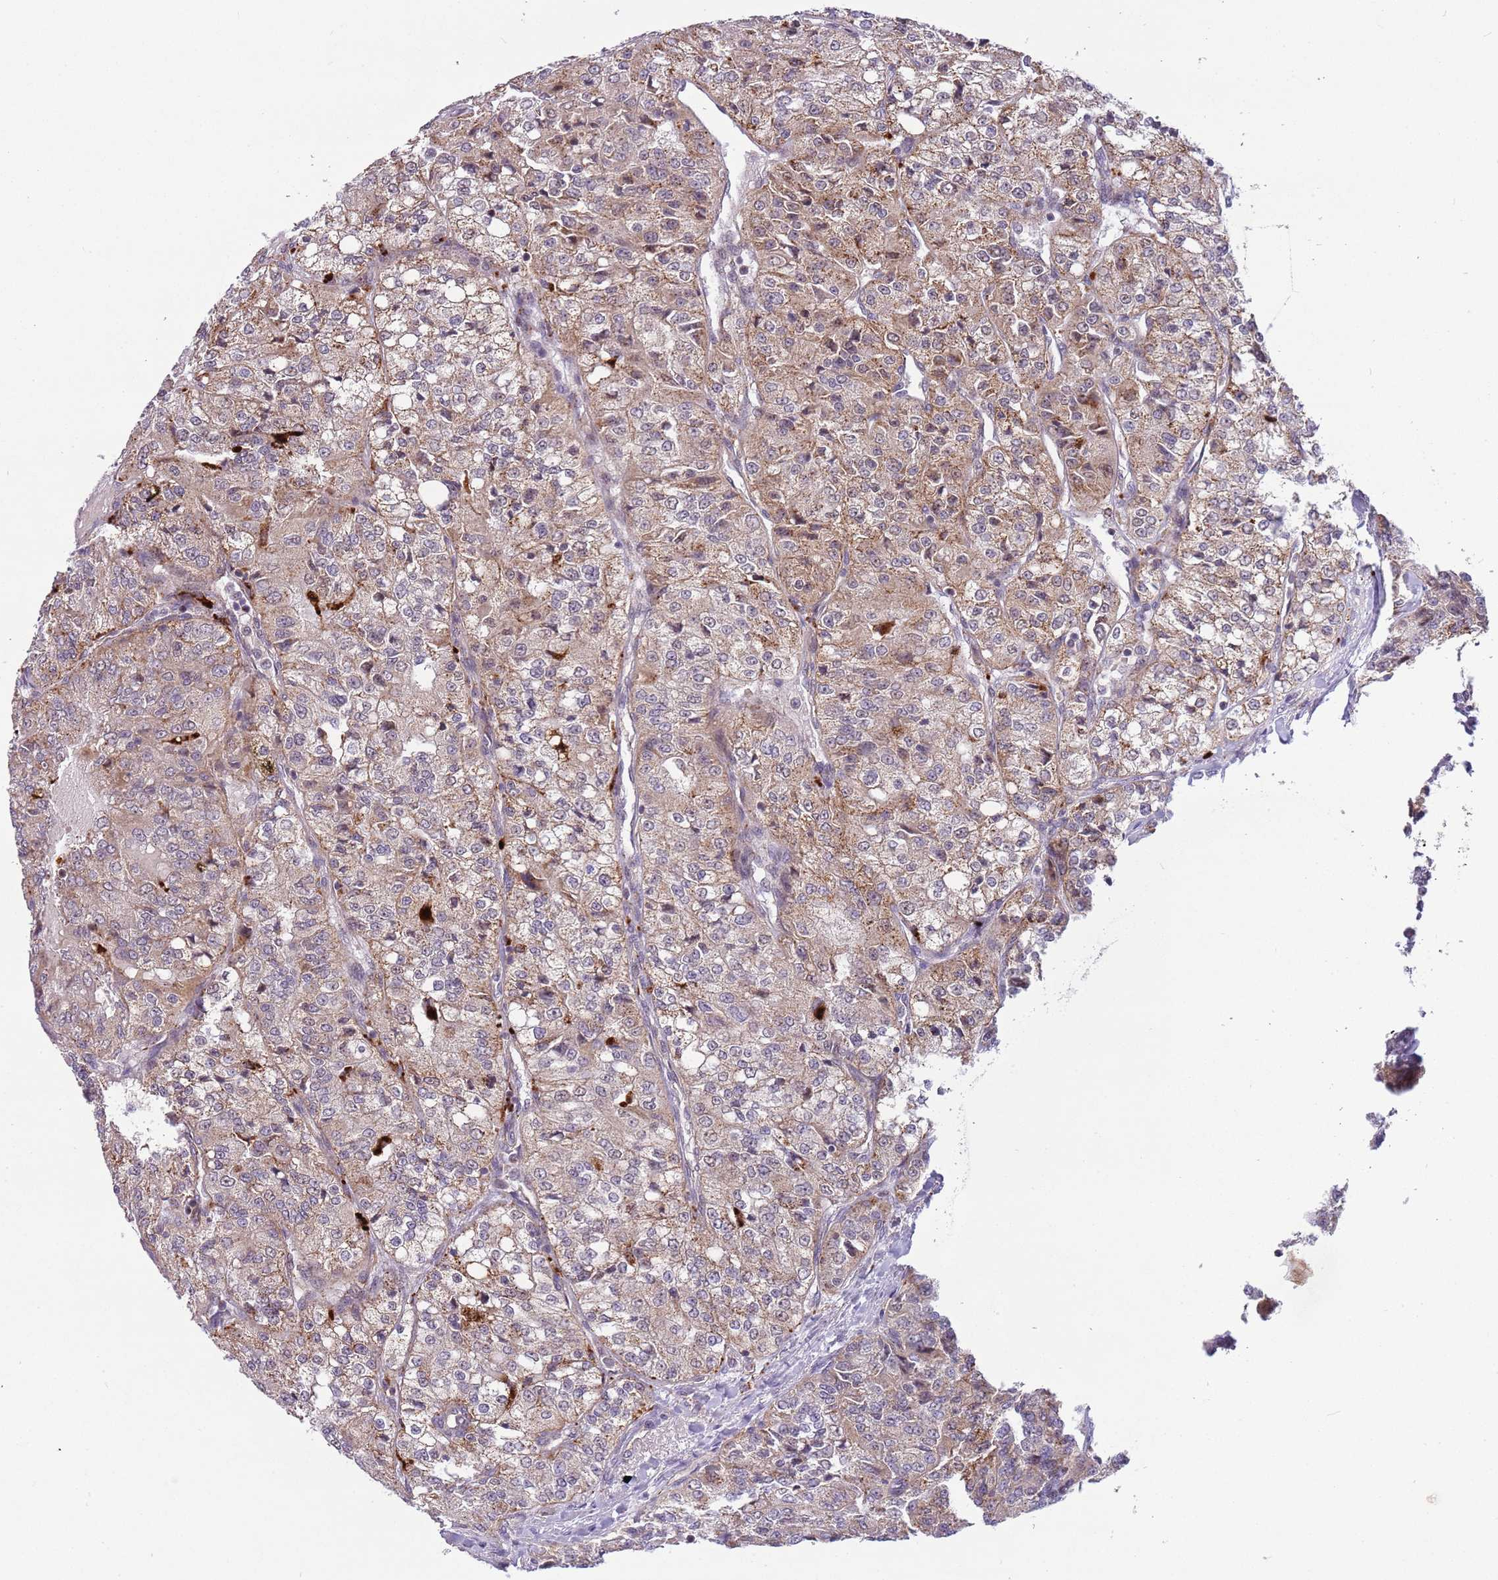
{"staining": {"intensity": "moderate", "quantity": ">75%", "location": "cytoplasmic/membranous"}, "tissue": "renal cancer", "cell_type": "Tumor cells", "image_type": "cancer", "snomed": [{"axis": "morphology", "description": "Adenocarcinoma, NOS"}, {"axis": "topography", "description": "Kidney"}], "caption": "Approximately >75% of tumor cells in renal cancer demonstrate moderate cytoplasmic/membranous protein expression as visualized by brown immunohistochemical staining.", "gene": "TRIM27", "patient": {"sex": "female", "age": 63}}